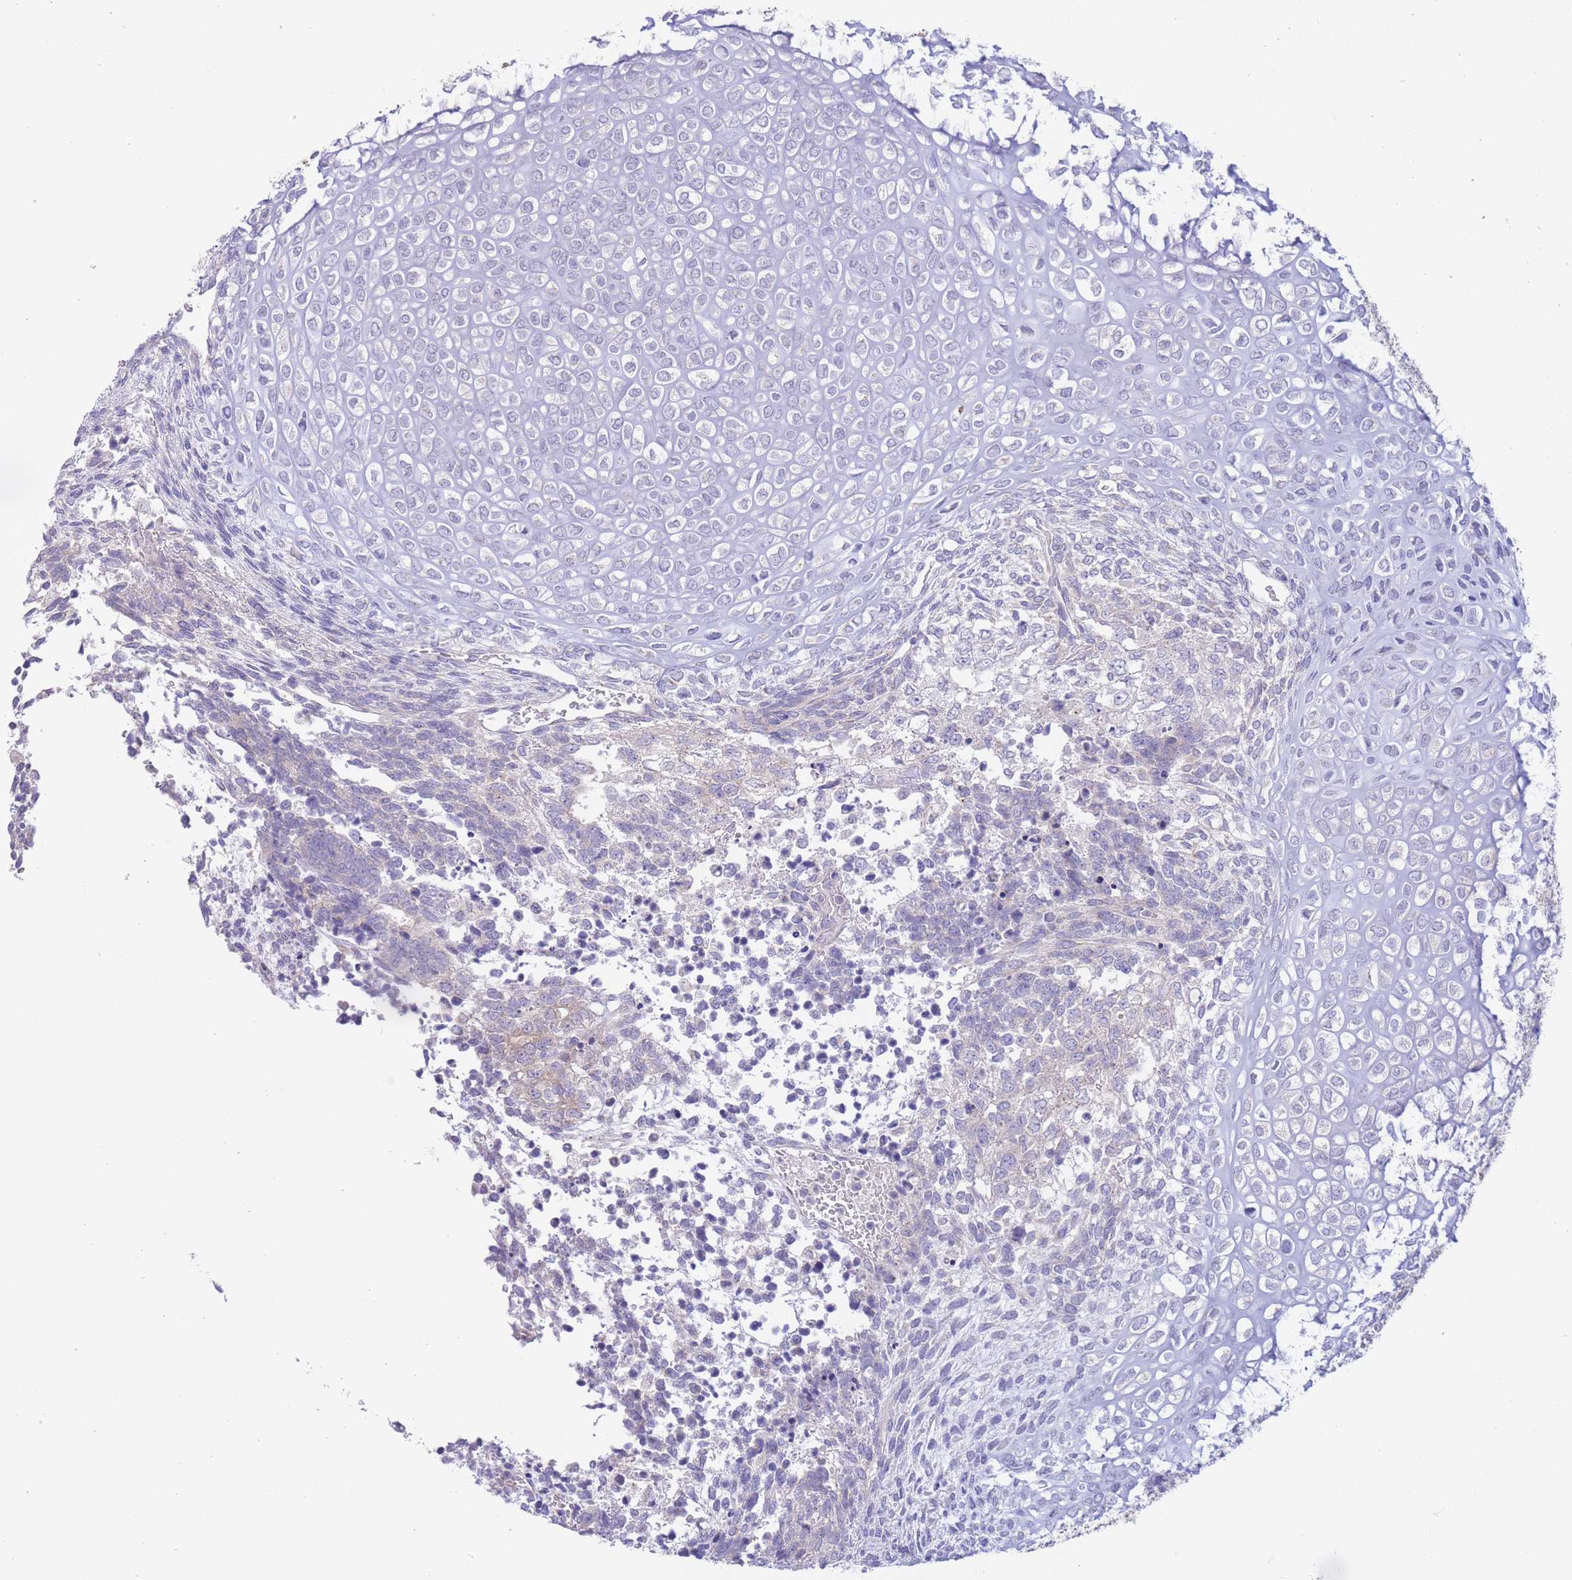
{"staining": {"intensity": "negative", "quantity": "none", "location": "none"}, "tissue": "testis cancer", "cell_type": "Tumor cells", "image_type": "cancer", "snomed": [{"axis": "morphology", "description": "Carcinoma, Embryonal, NOS"}, {"axis": "topography", "description": "Testis"}], "caption": "Testis embryonal carcinoma stained for a protein using immunohistochemistry (IHC) shows no positivity tumor cells.", "gene": "ALS2CL", "patient": {"sex": "male", "age": 23}}